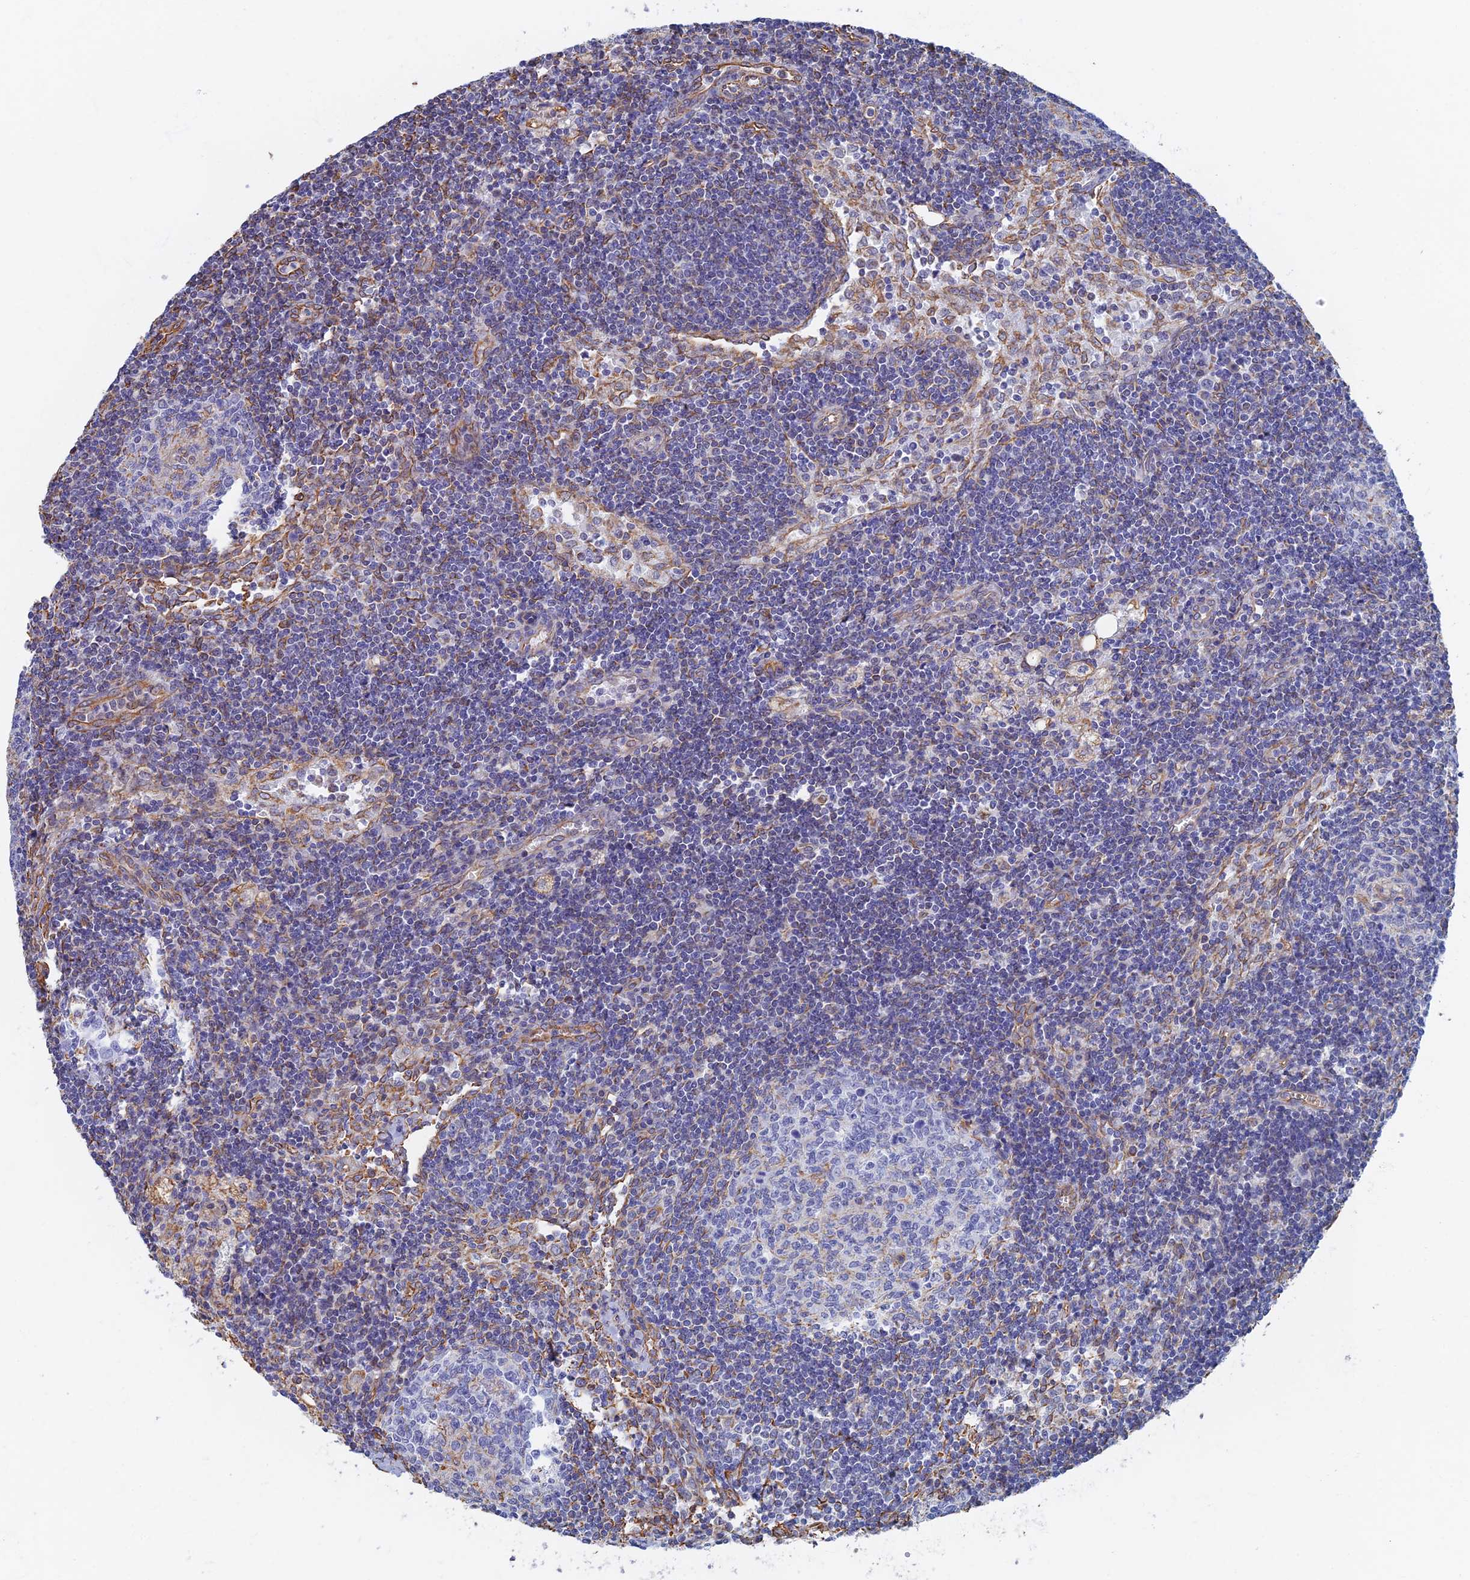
{"staining": {"intensity": "negative", "quantity": "none", "location": "none"}, "tissue": "lymph node", "cell_type": "Germinal center cells", "image_type": "normal", "snomed": [{"axis": "morphology", "description": "Normal tissue, NOS"}, {"axis": "topography", "description": "Lymph node"}], "caption": "This is a image of IHC staining of unremarkable lymph node, which shows no positivity in germinal center cells.", "gene": "RMC1", "patient": {"sex": "female", "age": 73}}